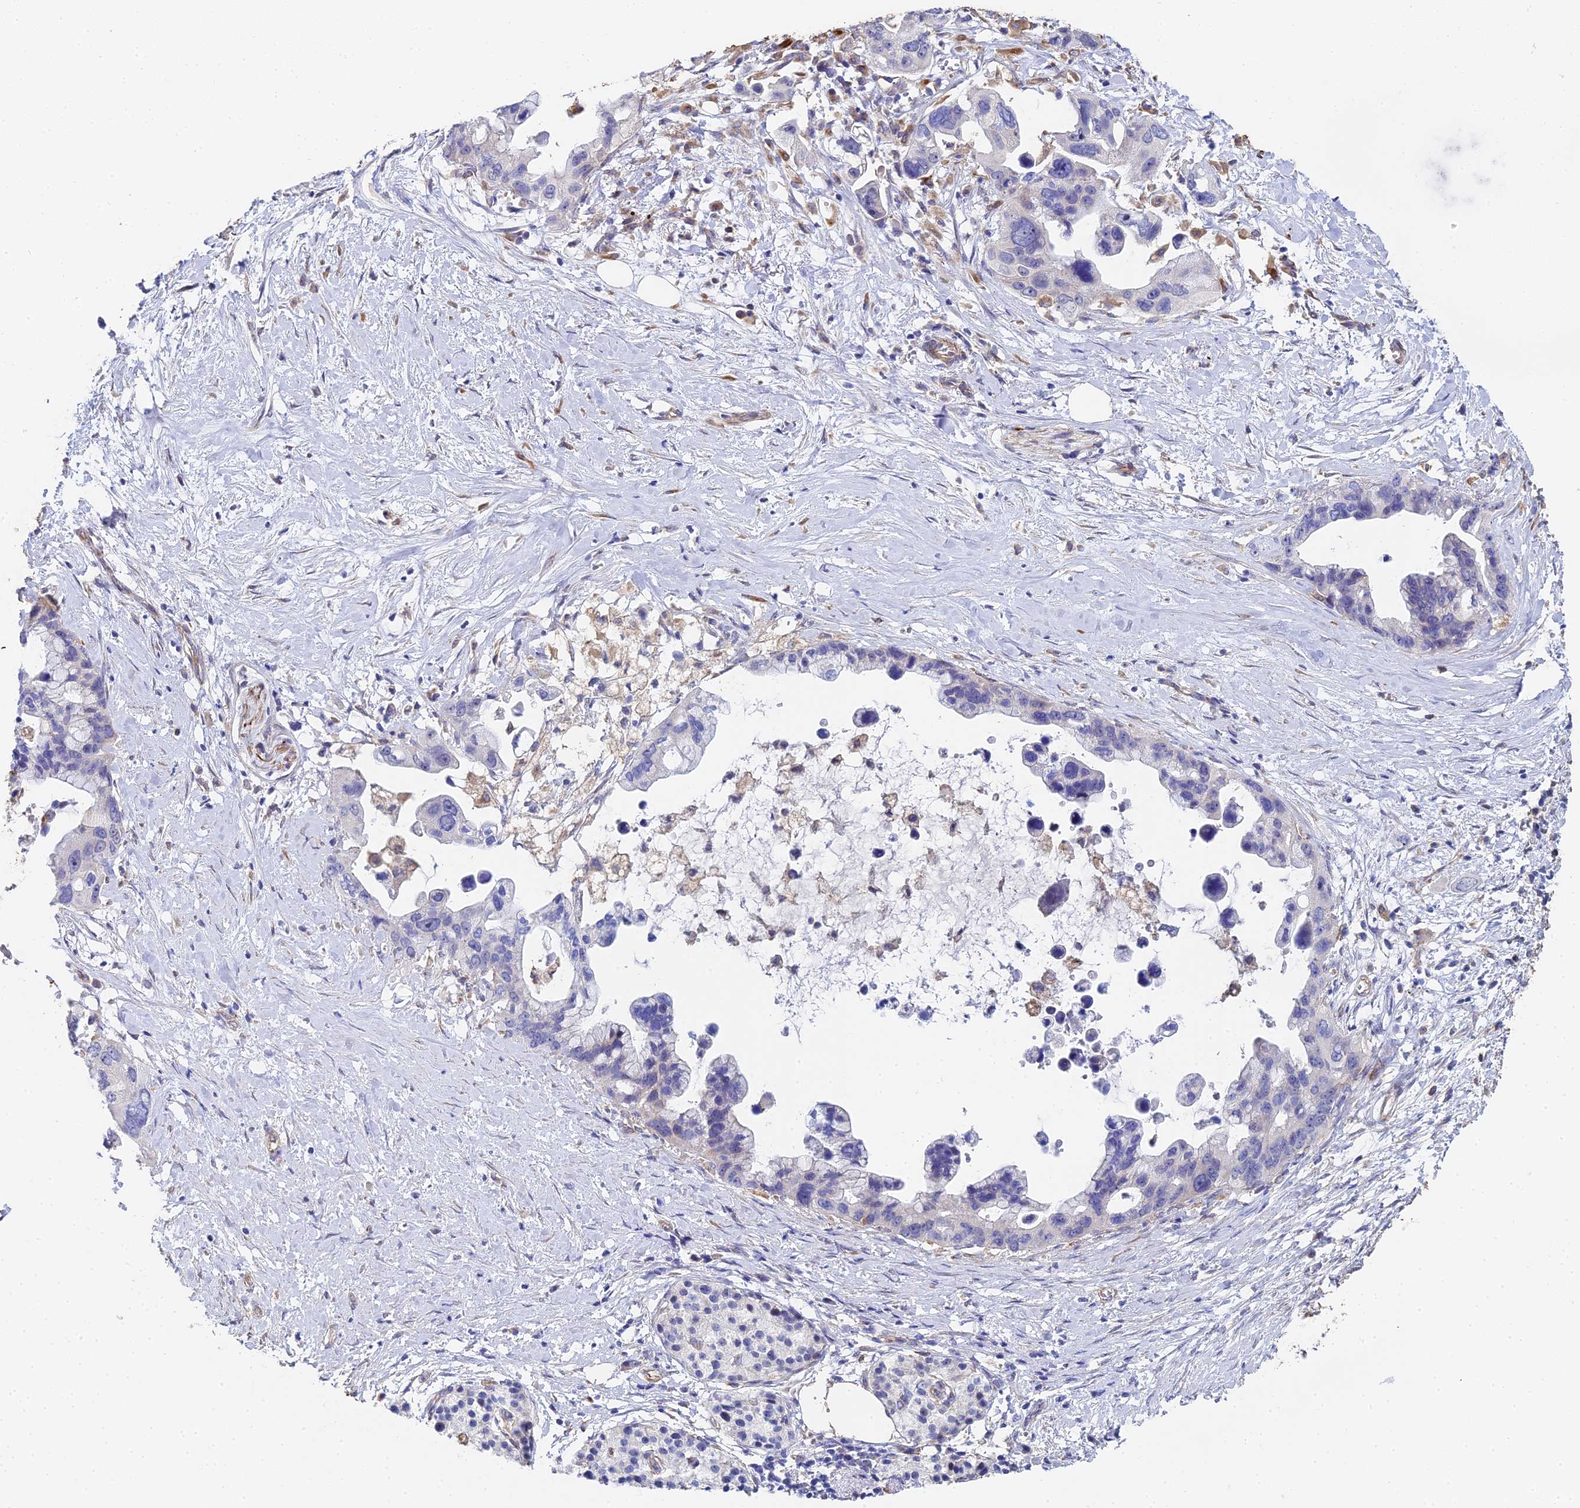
{"staining": {"intensity": "negative", "quantity": "none", "location": "none"}, "tissue": "pancreatic cancer", "cell_type": "Tumor cells", "image_type": "cancer", "snomed": [{"axis": "morphology", "description": "Adenocarcinoma, NOS"}, {"axis": "topography", "description": "Pancreas"}], "caption": "The image exhibits no staining of tumor cells in adenocarcinoma (pancreatic).", "gene": "ENSG00000268674", "patient": {"sex": "female", "age": 83}}